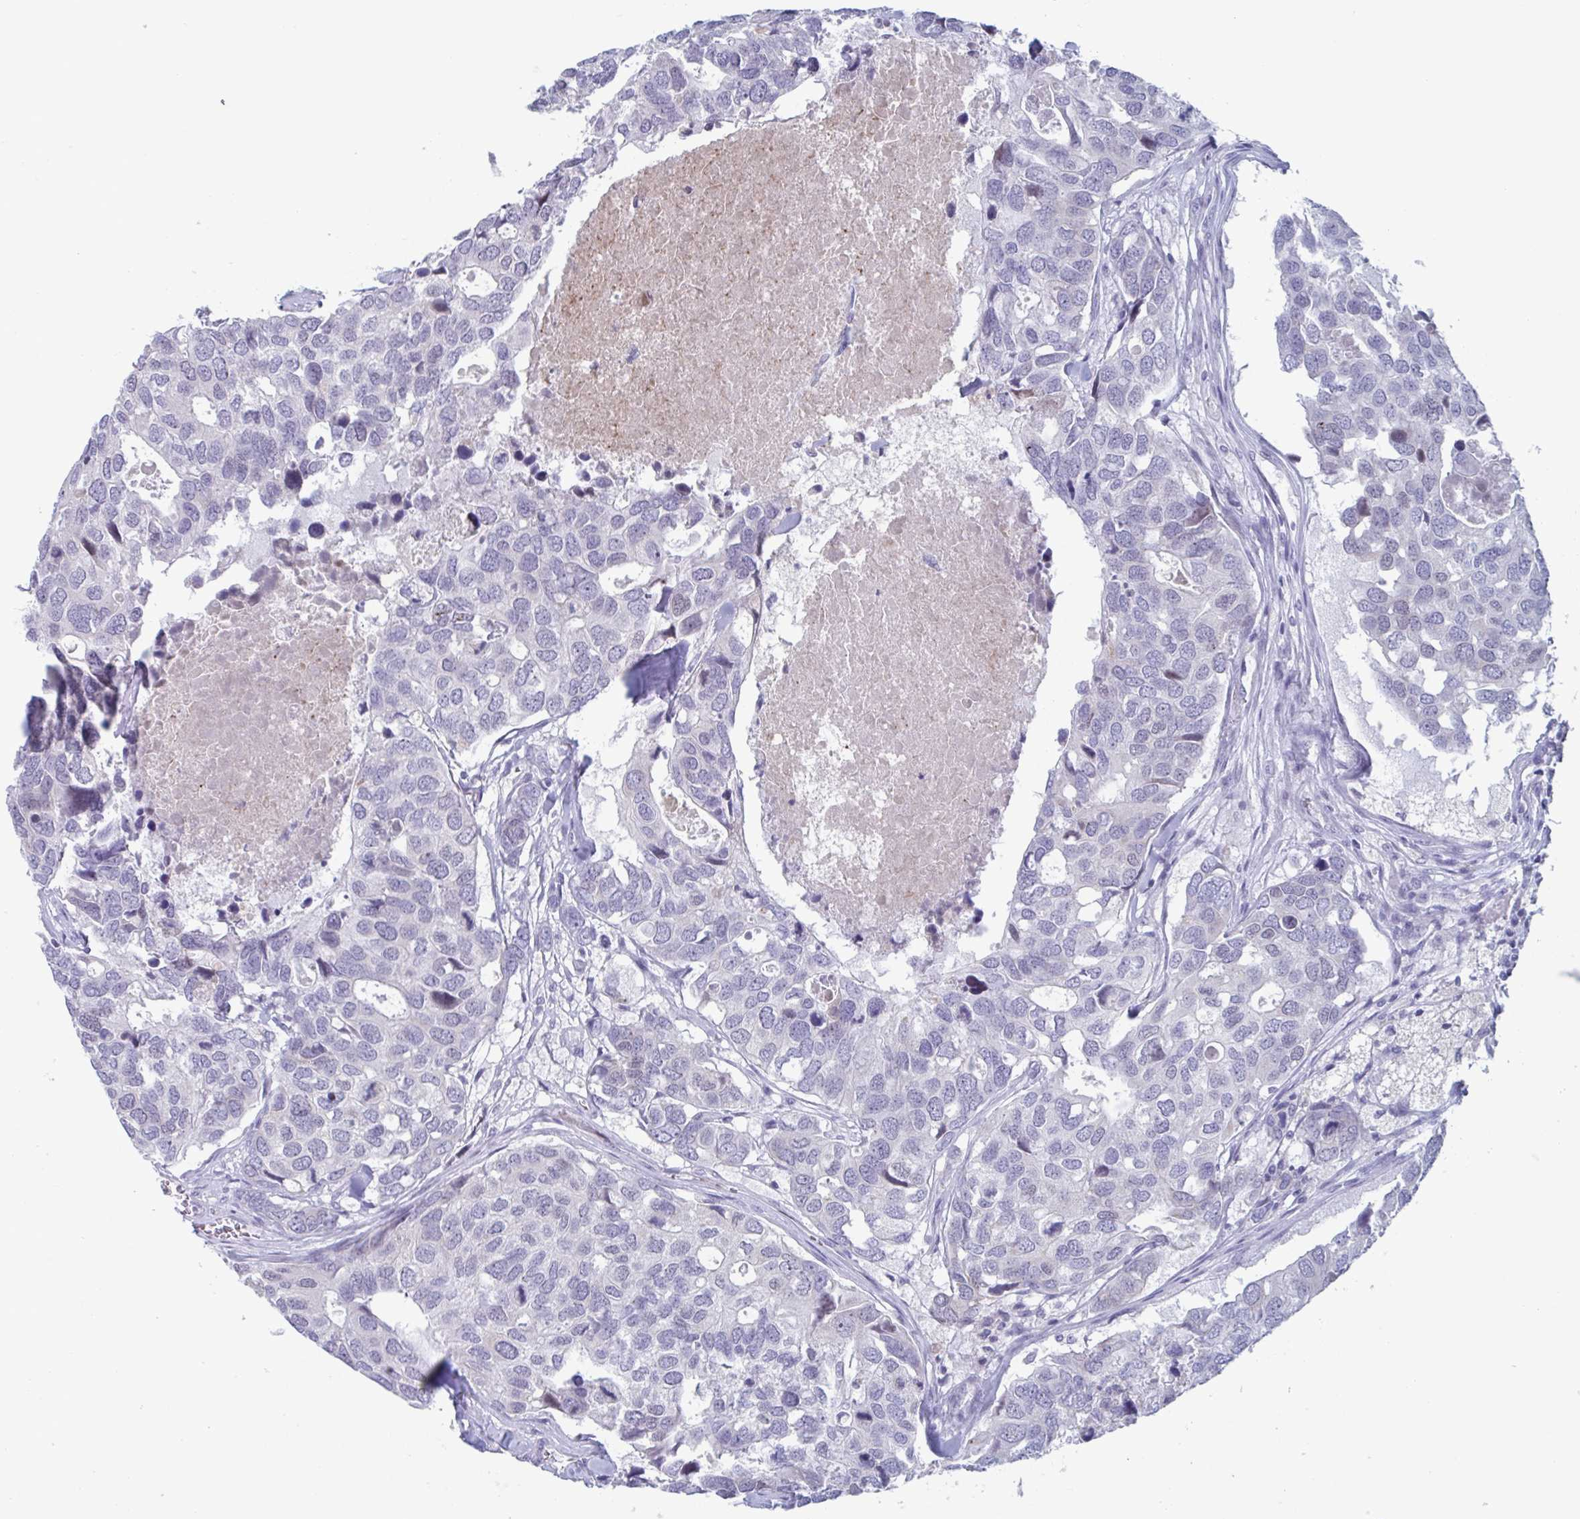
{"staining": {"intensity": "negative", "quantity": "none", "location": "none"}, "tissue": "breast cancer", "cell_type": "Tumor cells", "image_type": "cancer", "snomed": [{"axis": "morphology", "description": "Duct carcinoma"}, {"axis": "topography", "description": "Breast"}], "caption": "Immunohistochemistry micrograph of breast intraductal carcinoma stained for a protein (brown), which displays no positivity in tumor cells.", "gene": "CYP4F11", "patient": {"sex": "female", "age": 83}}